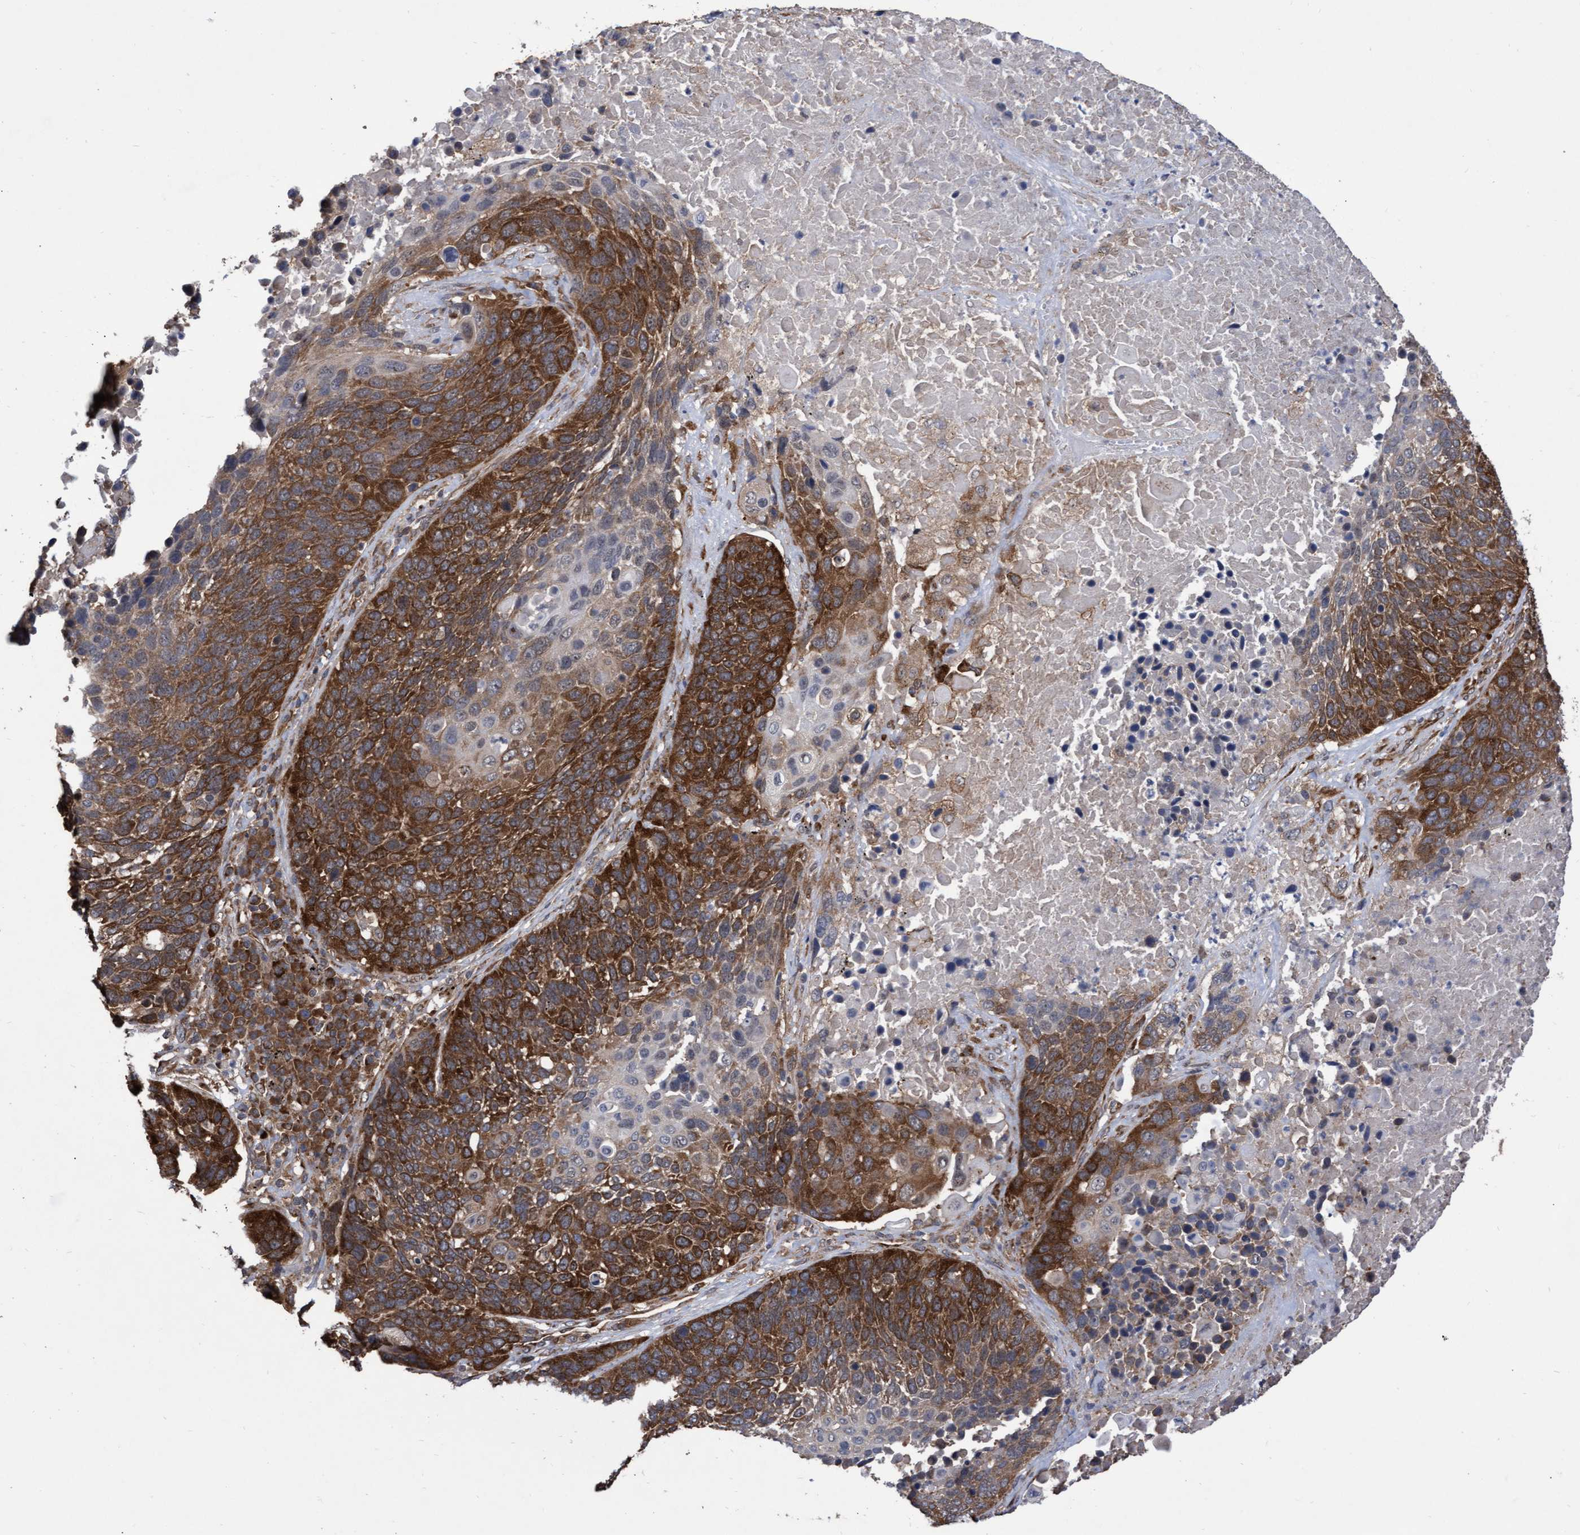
{"staining": {"intensity": "strong", "quantity": ">75%", "location": "cytoplasmic/membranous"}, "tissue": "lung cancer", "cell_type": "Tumor cells", "image_type": "cancer", "snomed": [{"axis": "morphology", "description": "Squamous cell carcinoma, NOS"}, {"axis": "topography", "description": "Lung"}], "caption": "Squamous cell carcinoma (lung) stained with IHC exhibits strong cytoplasmic/membranous expression in approximately >75% of tumor cells.", "gene": "ABCF2", "patient": {"sex": "male", "age": 66}}